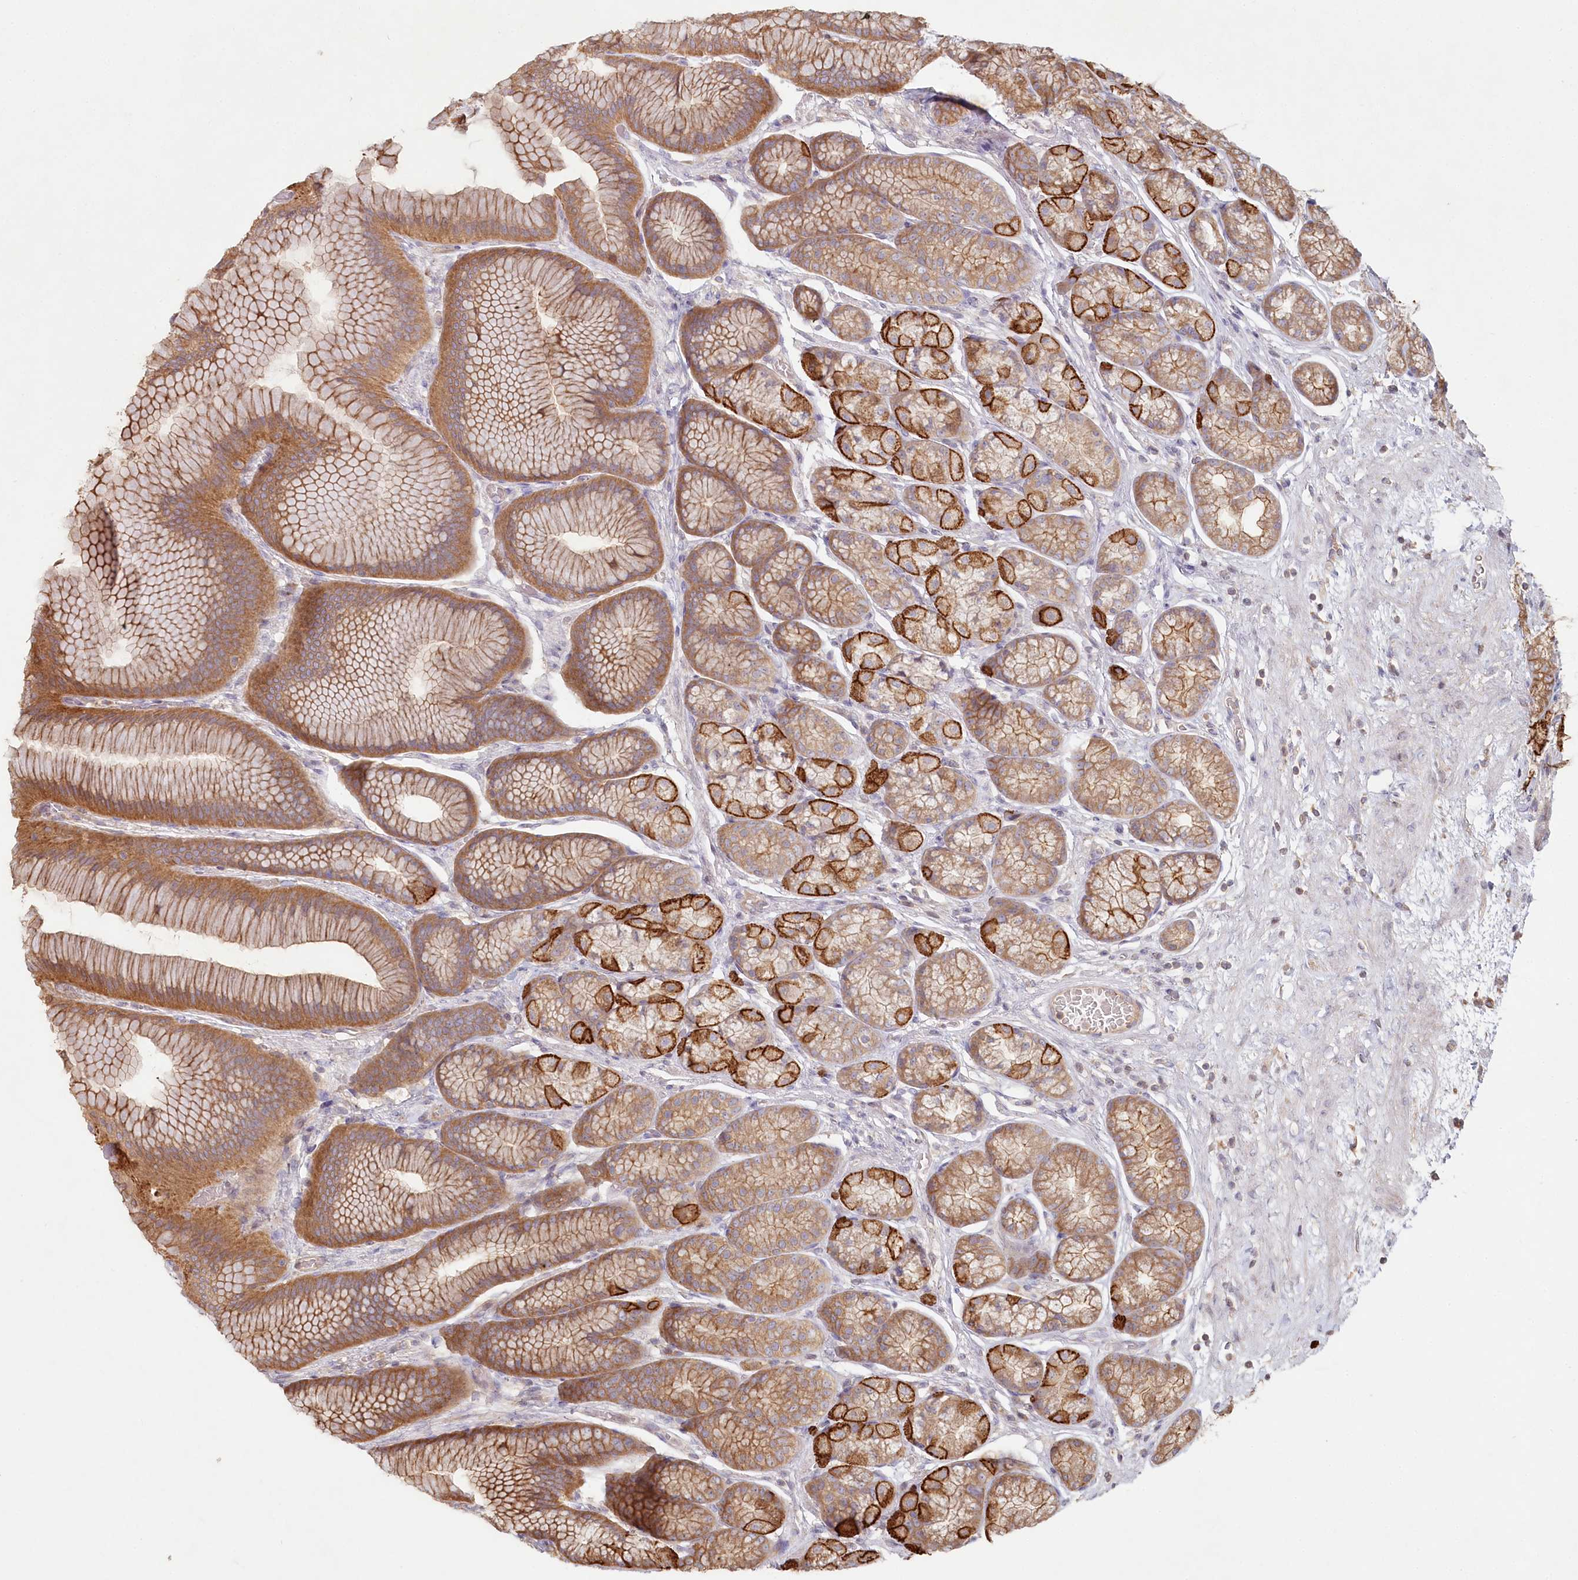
{"staining": {"intensity": "strong", "quantity": "25%-75%", "location": "cytoplasmic/membranous"}, "tissue": "stomach", "cell_type": "Glandular cells", "image_type": "normal", "snomed": [{"axis": "morphology", "description": "Normal tissue, NOS"}, {"axis": "morphology", "description": "Adenocarcinoma, NOS"}, {"axis": "morphology", "description": "Adenocarcinoma, High grade"}, {"axis": "topography", "description": "Stomach, upper"}, {"axis": "topography", "description": "Stomach"}], "caption": "Glandular cells reveal high levels of strong cytoplasmic/membranous expression in about 25%-75% of cells in benign stomach.", "gene": "HAL", "patient": {"sex": "female", "age": 65}}